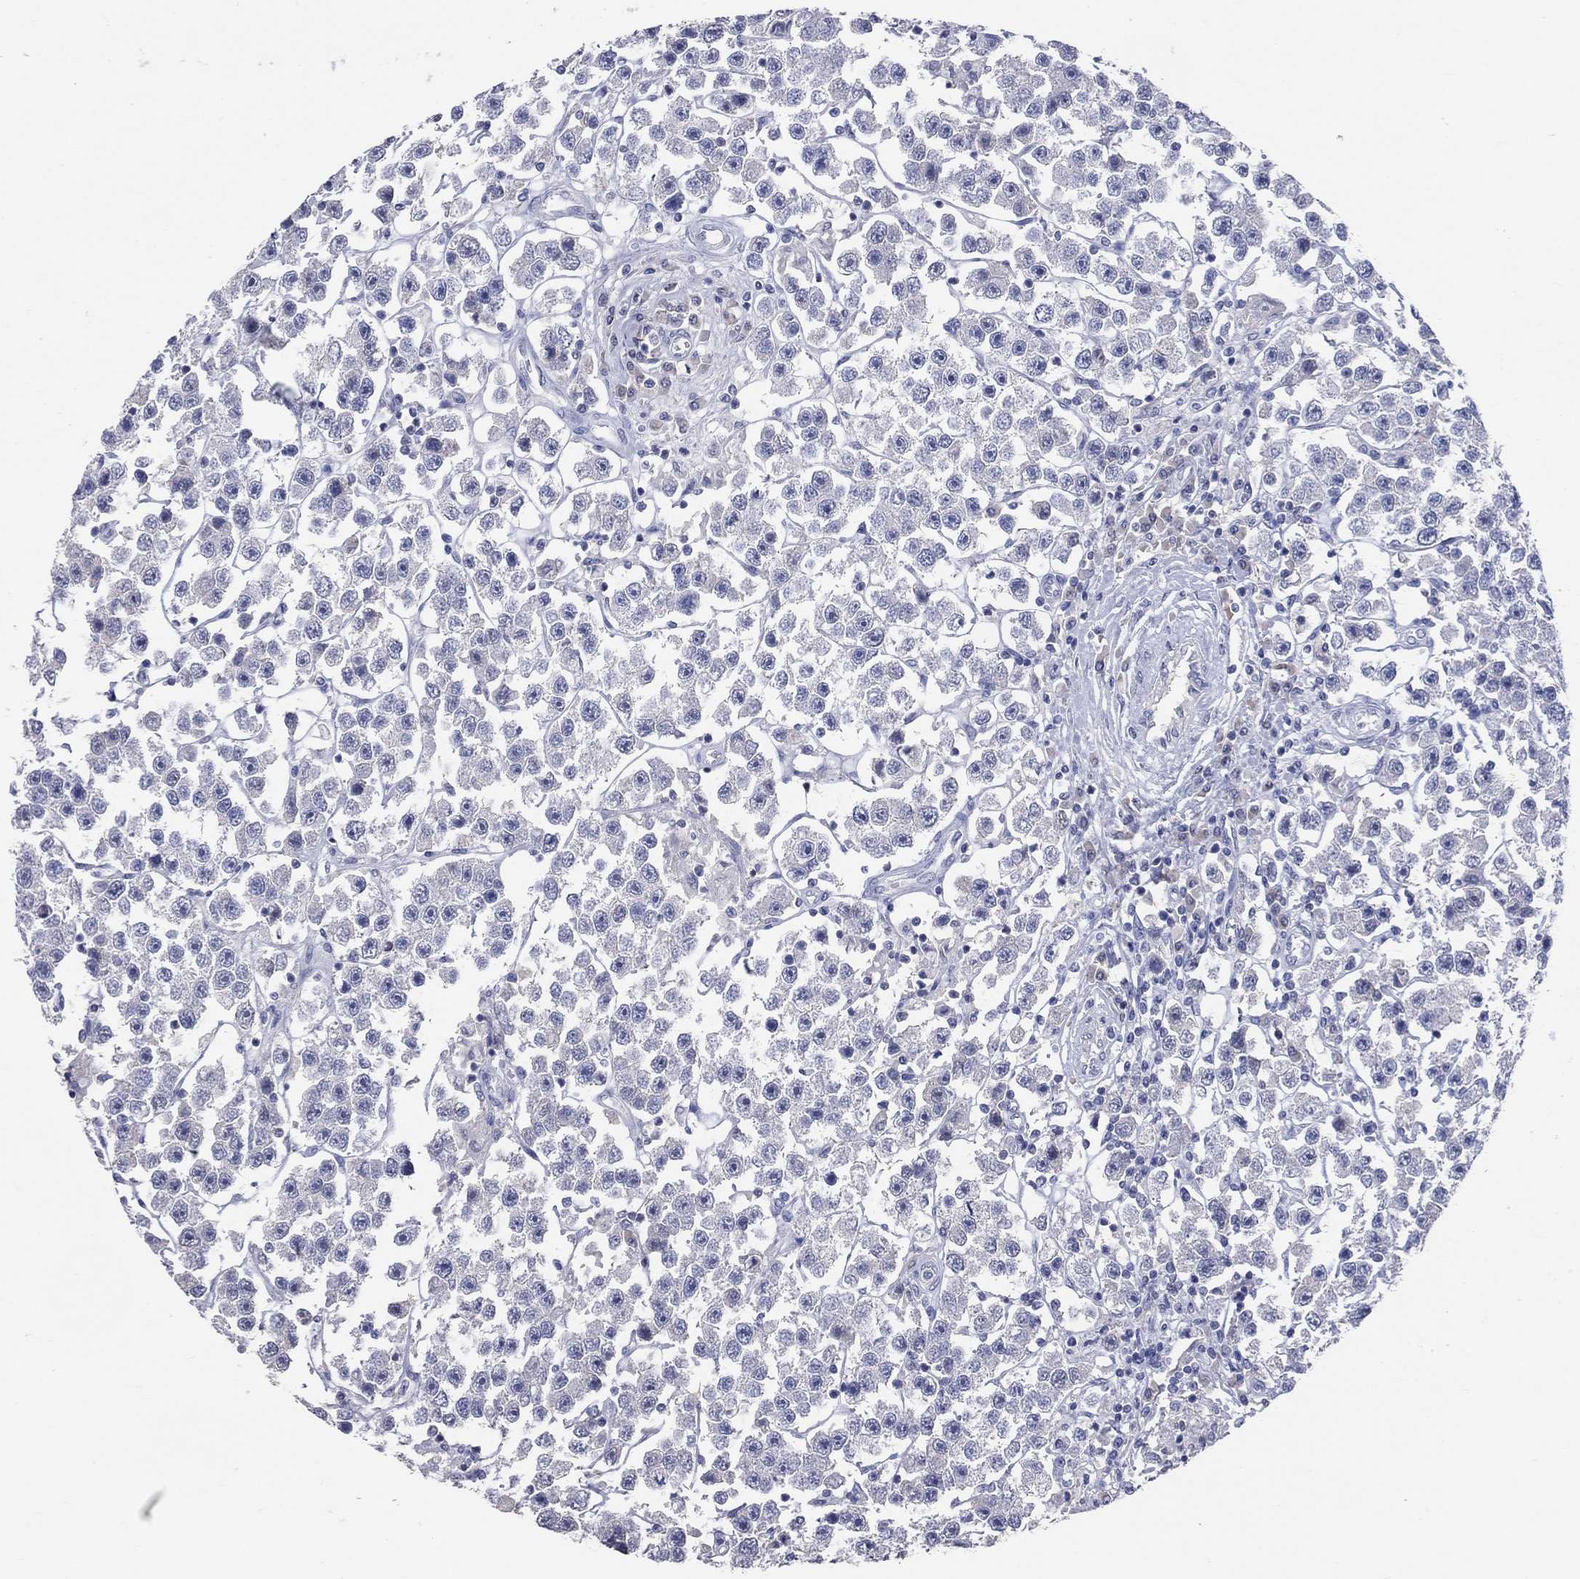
{"staining": {"intensity": "negative", "quantity": "none", "location": "none"}, "tissue": "testis cancer", "cell_type": "Tumor cells", "image_type": "cancer", "snomed": [{"axis": "morphology", "description": "Seminoma, NOS"}, {"axis": "topography", "description": "Testis"}], "caption": "High power microscopy micrograph of an immunohistochemistry (IHC) histopathology image of seminoma (testis), revealing no significant positivity in tumor cells.", "gene": "LAT", "patient": {"sex": "male", "age": 45}}